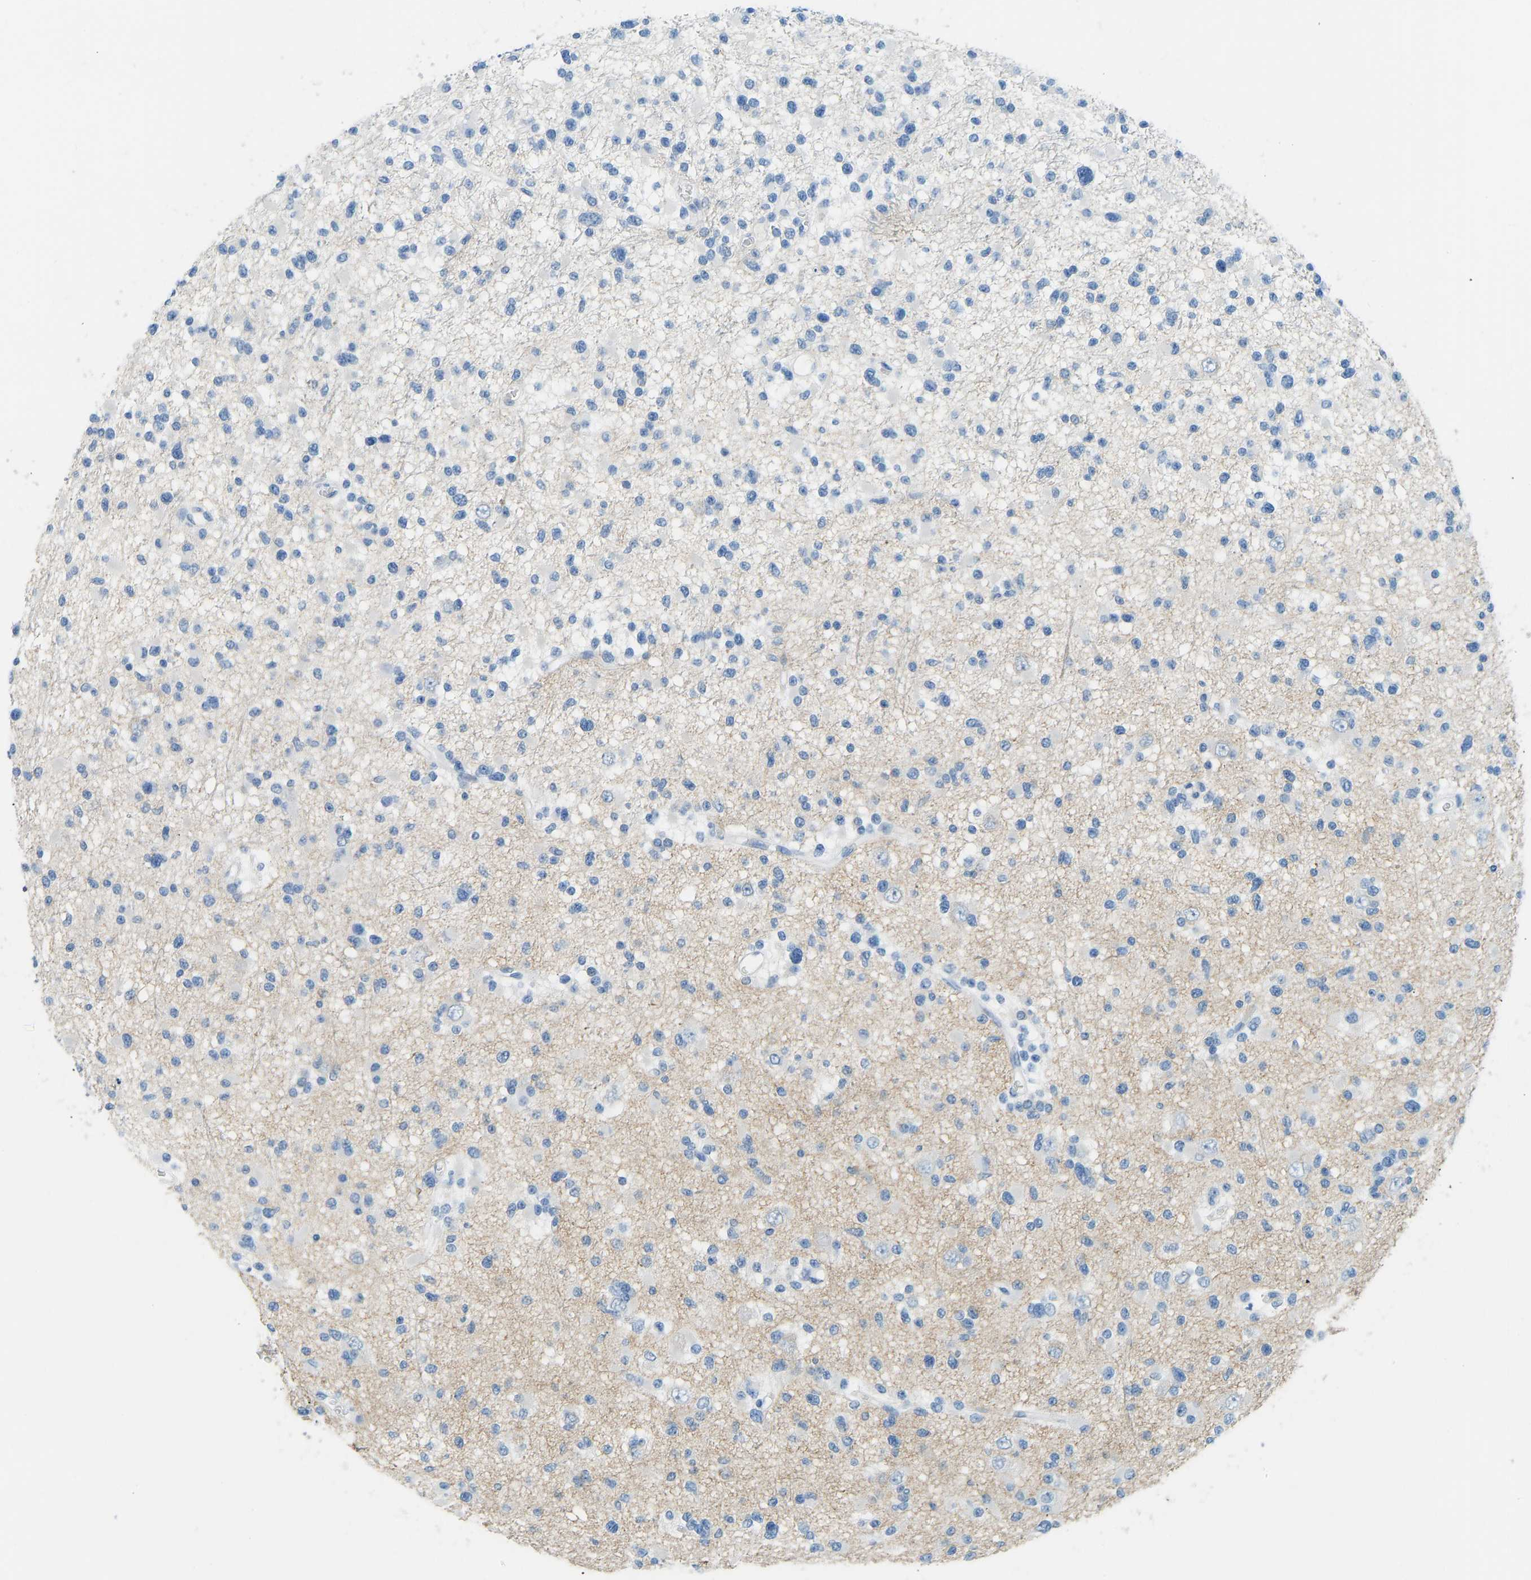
{"staining": {"intensity": "negative", "quantity": "none", "location": "none"}, "tissue": "glioma", "cell_type": "Tumor cells", "image_type": "cancer", "snomed": [{"axis": "morphology", "description": "Glioma, malignant, Low grade"}, {"axis": "topography", "description": "Brain"}], "caption": "Immunohistochemistry (IHC) micrograph of neoplastic tissue: malignant low-grade glioma stained with DAB (3,3'-diaminobenzidine) reveals no significant protein staining in tumor cells.", "gene": "ATP1A1", "patient": {"sex": "female", "age": 22}}